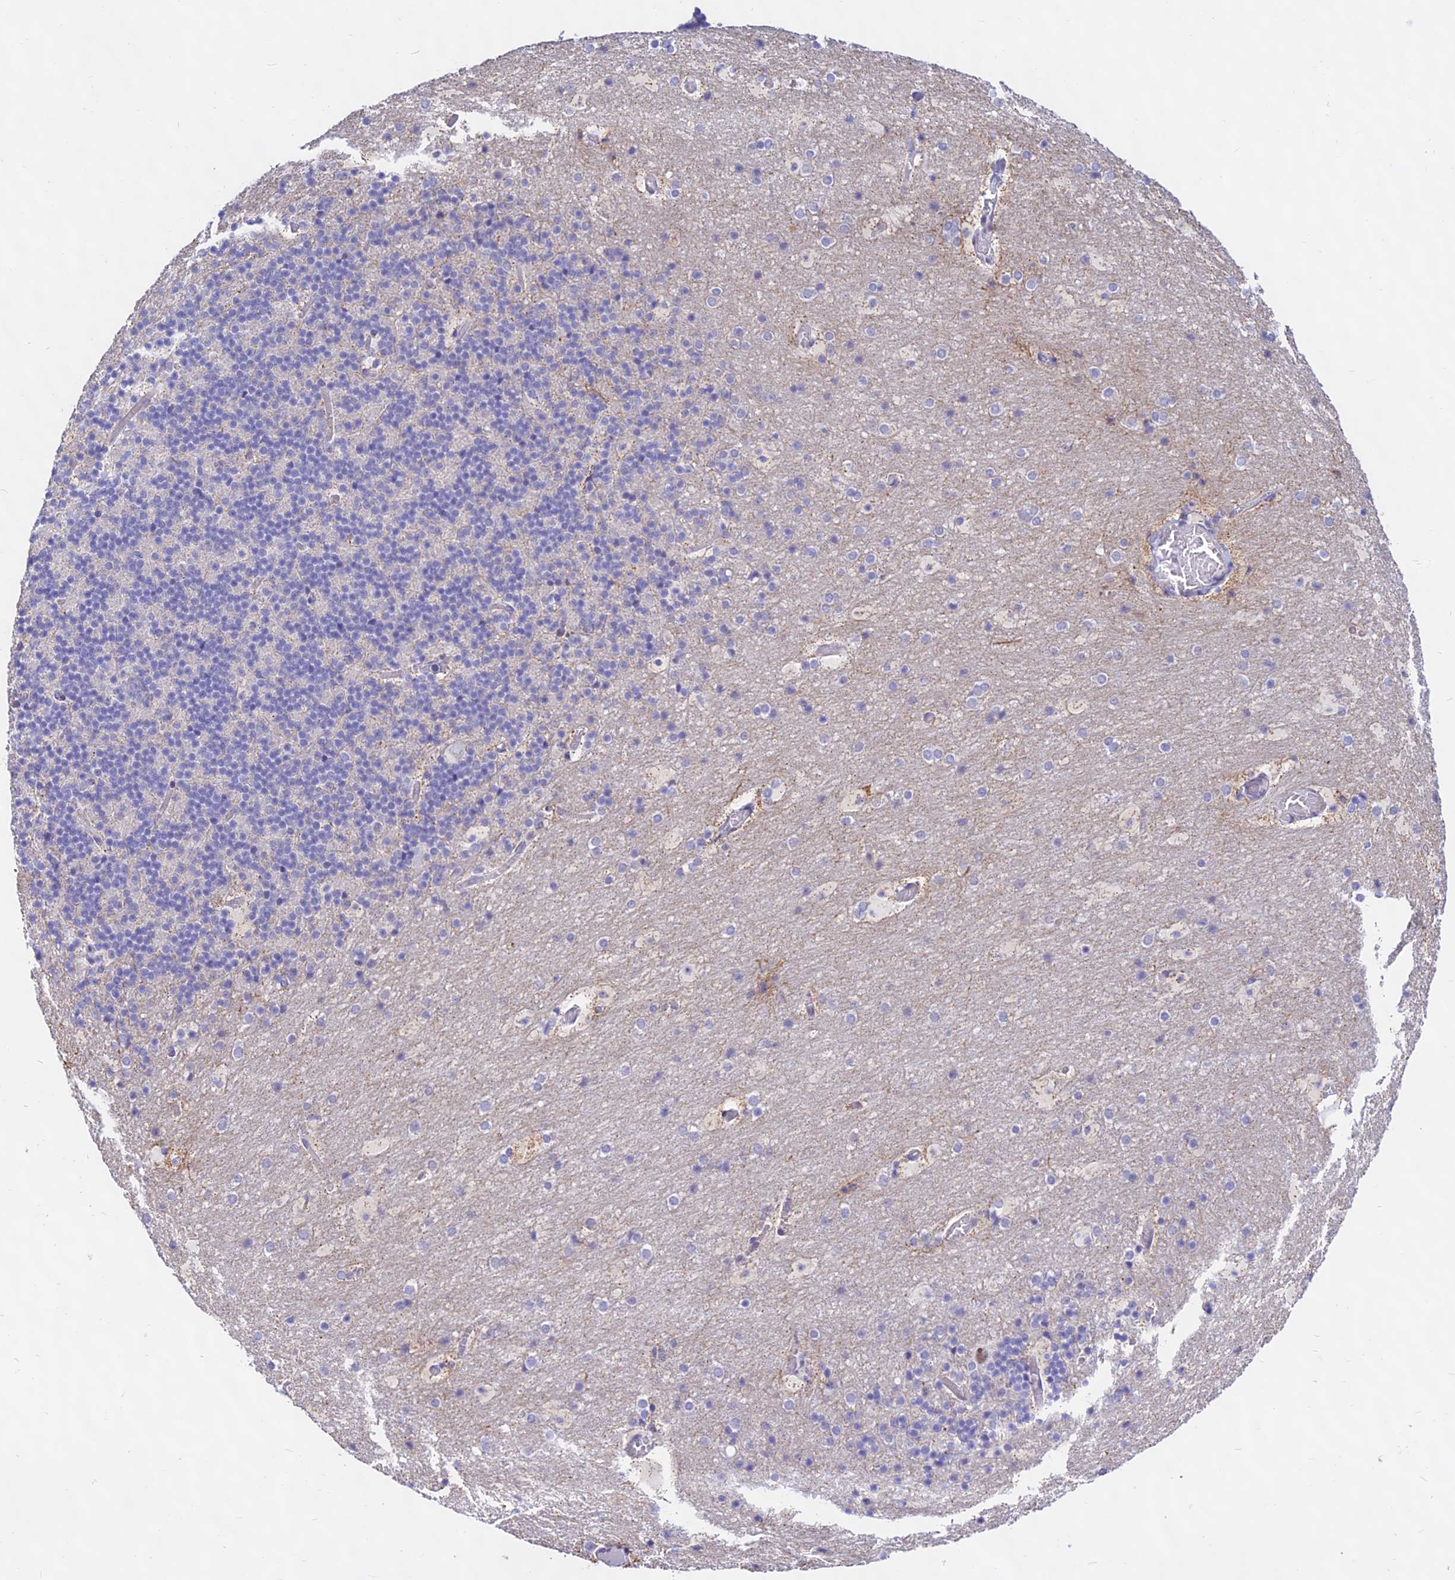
{"staining": {"intensity": "negative", "quantity": "none", "location": "none"}, "tissue": "cerebellum", "cell_type": "Cells in granular layer", "image_type": "normal", "snomed": [{"axis": "morphology", "description": "Normal tissue, NOS"}, {"axis": "topography", "description": "Cerebellum"}], "caption": "The micrograph exhibits no significant positivity in cells in granular layer of cerebellum.", "gene": "KRR1", "patient": {"sex": "male", "age": 57}}